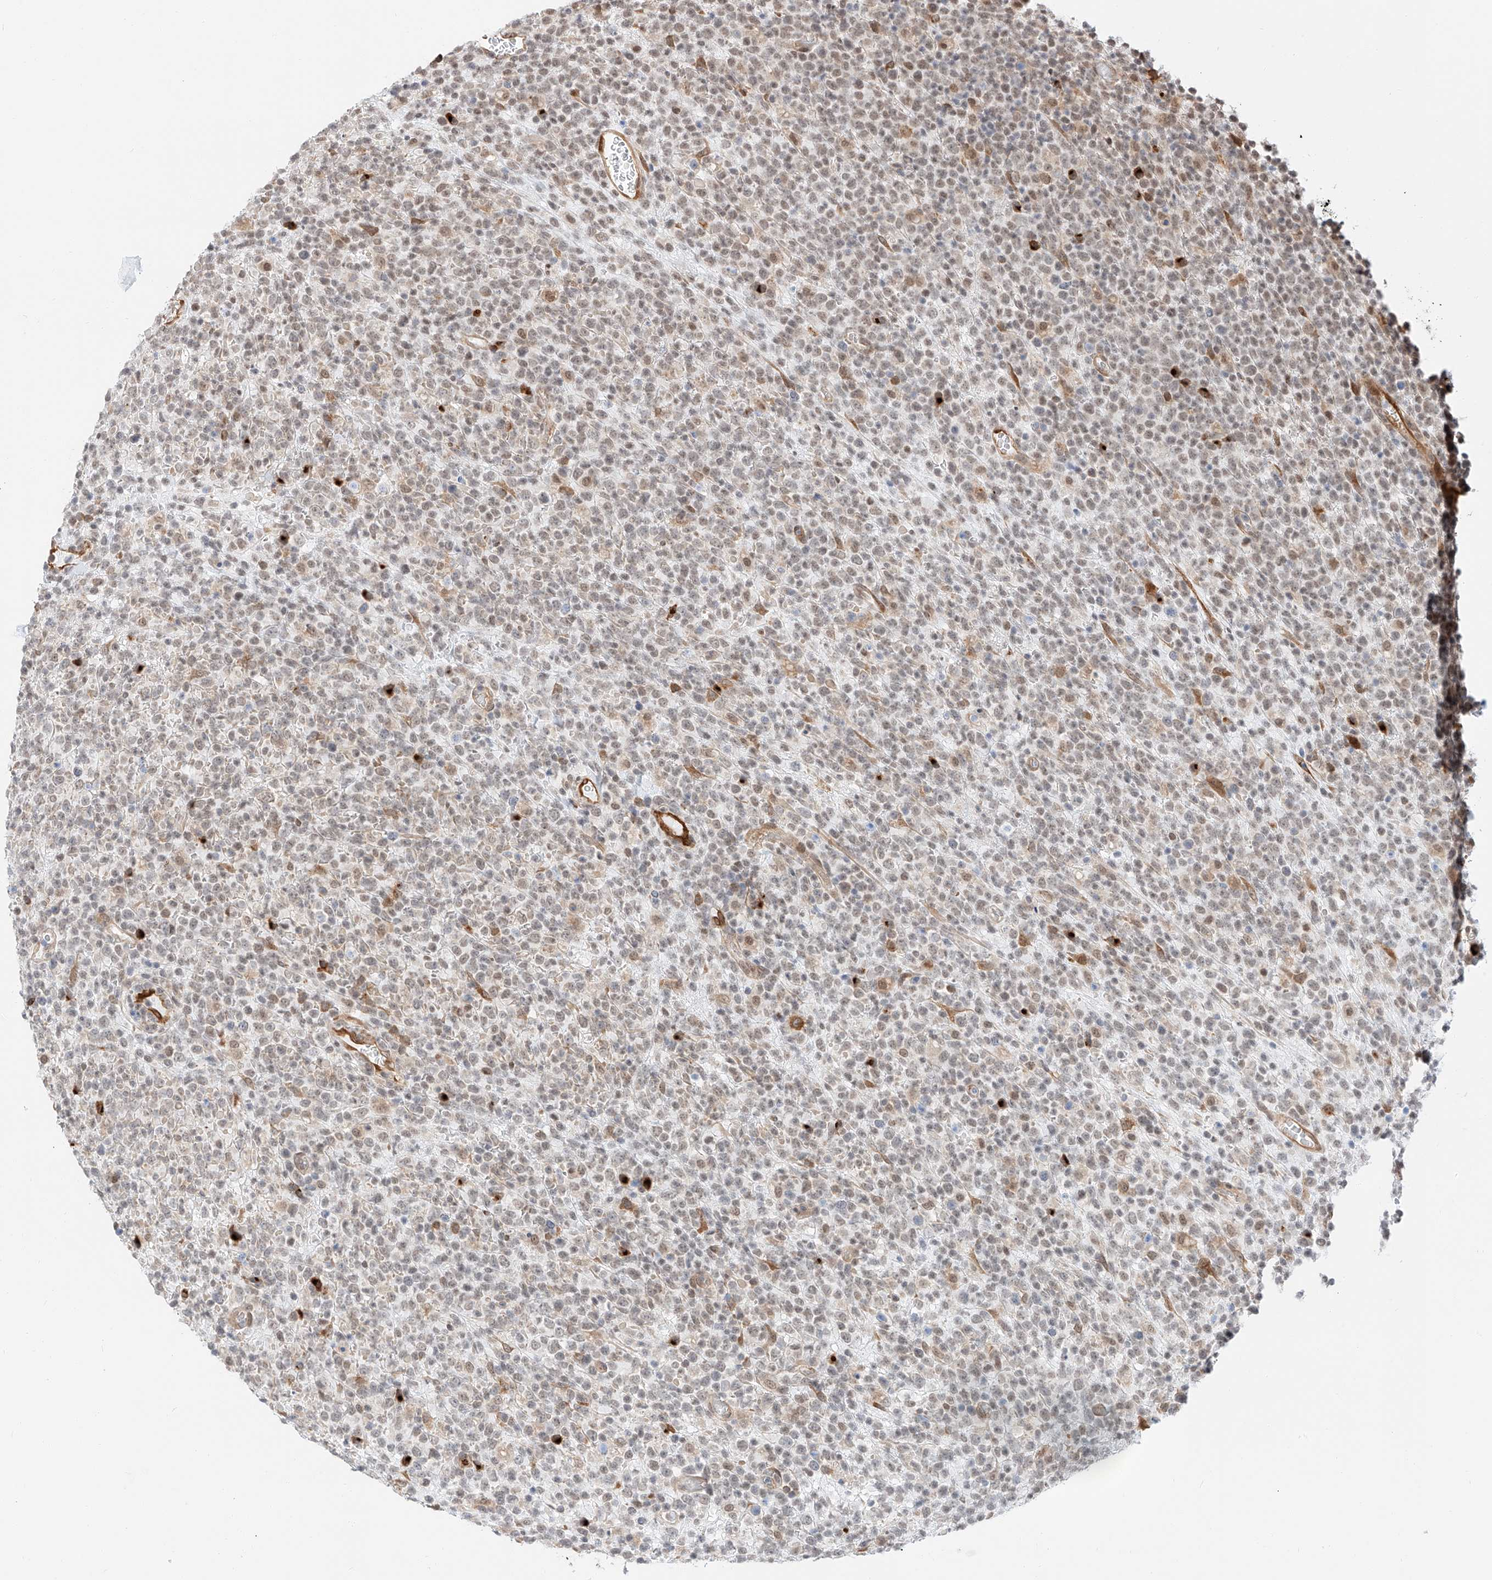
{"staining": {"intensity": "weak", "quantity": "25%-75%", "location": "nuclear"}, "tissue": "lymphoma", "cell_type": "Tumor cells", "image_type": "cancer", "snomed": [{"axis": "morphology", "description": "Malignant lymphoma, non-Hodgkin's type, High grade"}, {"axis": "topography", "description": "Colon"}], "caption": "Immunohistochemistry (IHC) histopathology image of neoplastic tissue: human high-grade malignant lymphoma, non-Hodgkin's type stained using immunohistochemistry displays low levels of weak protein expression localized specifically in the nuclear of tumor cells, appearing as a nuclear brown color.", "gene": "CARMIL1", "patient": {"sex": "female", "age": 53}}